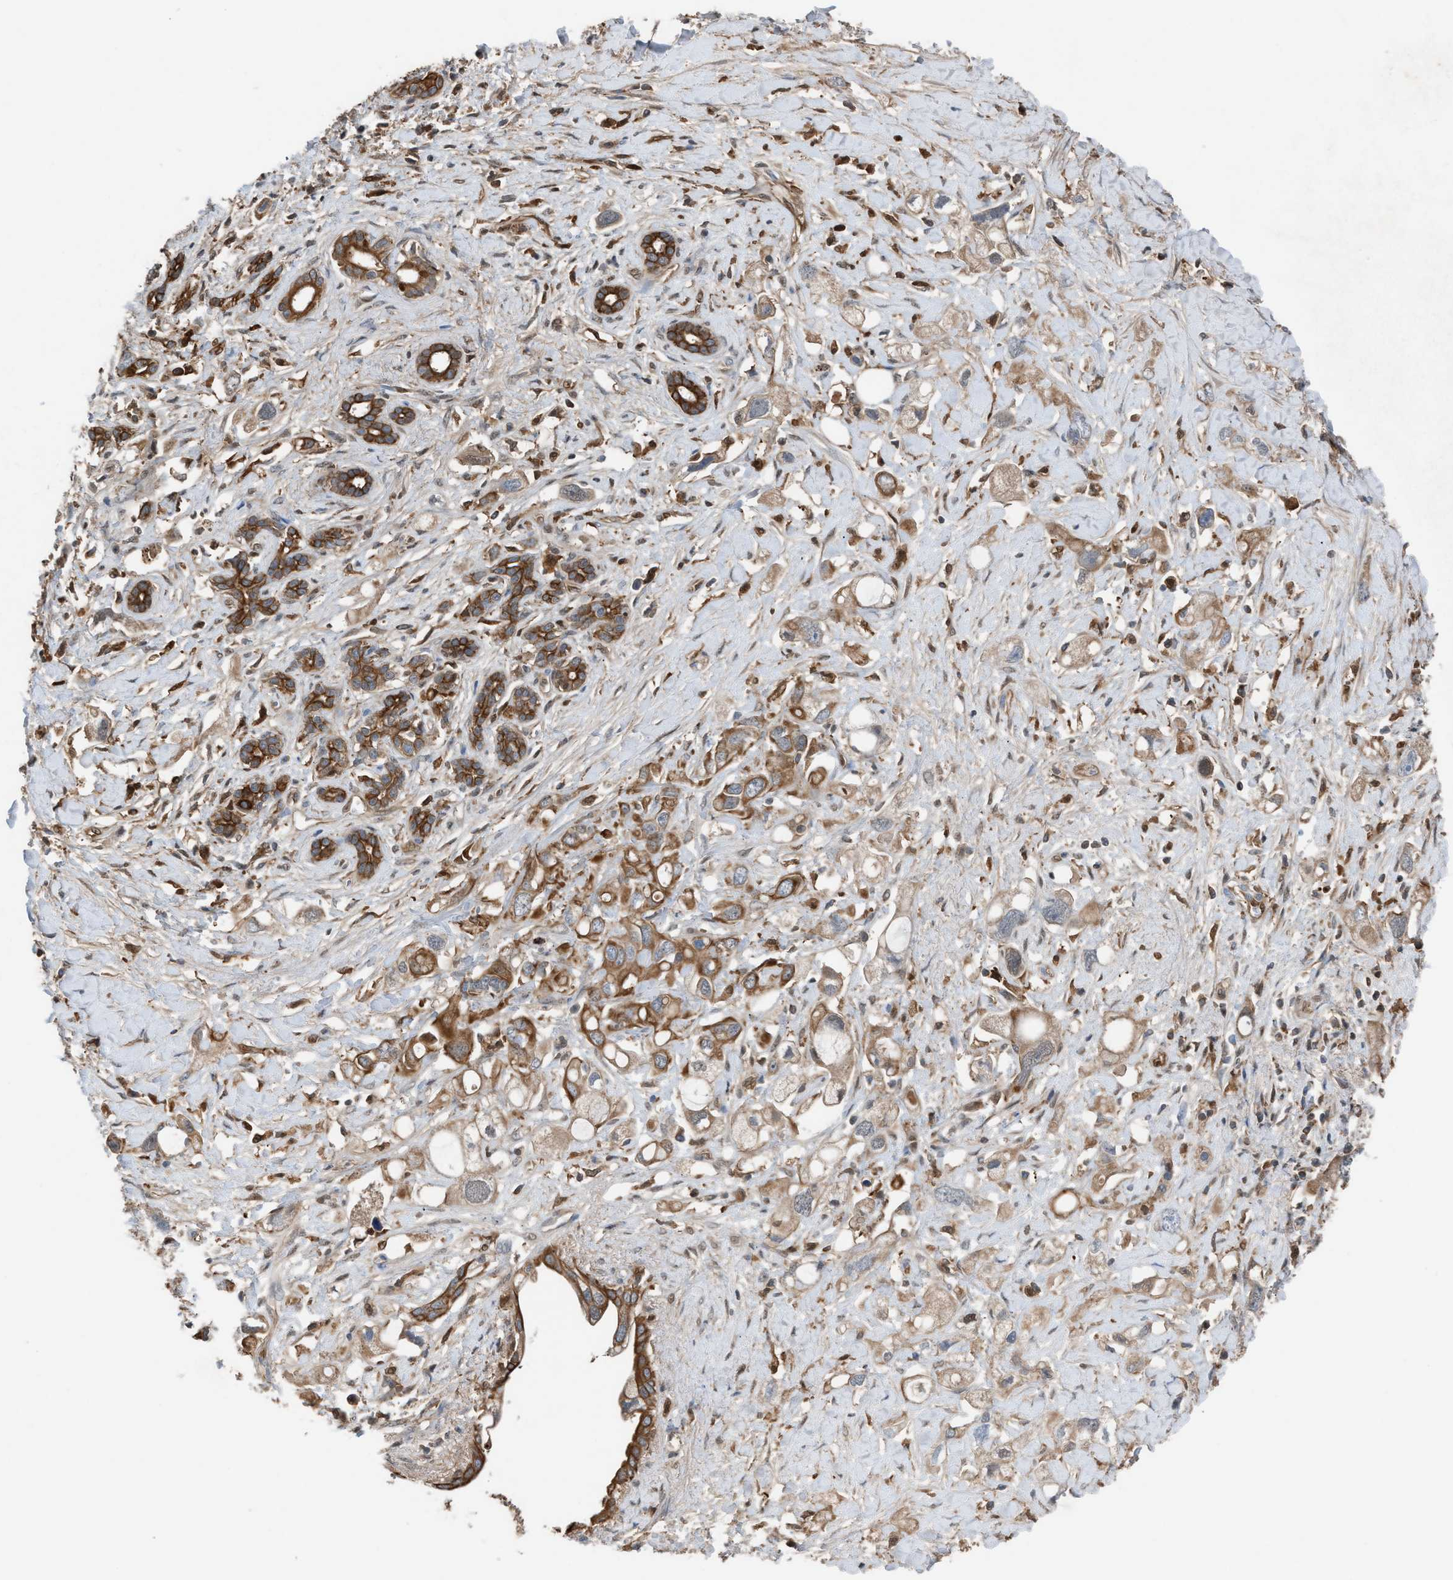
{"staining": {"intensity": "weak", "quantity": ">75%", "location": "cytoplasmic/membranous"}, "tissue": "pancreatic cancer", "cell_type": "Tumor cells", "image_type": "cancer", "snomed": [{"axis": "morphology", "description": "Adenocarcinoma, NOS"}, {"axis": "topography", "description": "Pancreas"}], "caption": "Immunohistochemistry of pancreatic cancer shows low levels of weak cytoplasmic/membranous expression in about >75% of tumor cells. (DAB IHC with brightfield microscopy, high magnification).", "gene": "TPK1", "patient": {"sex": "female", "age": 56}}